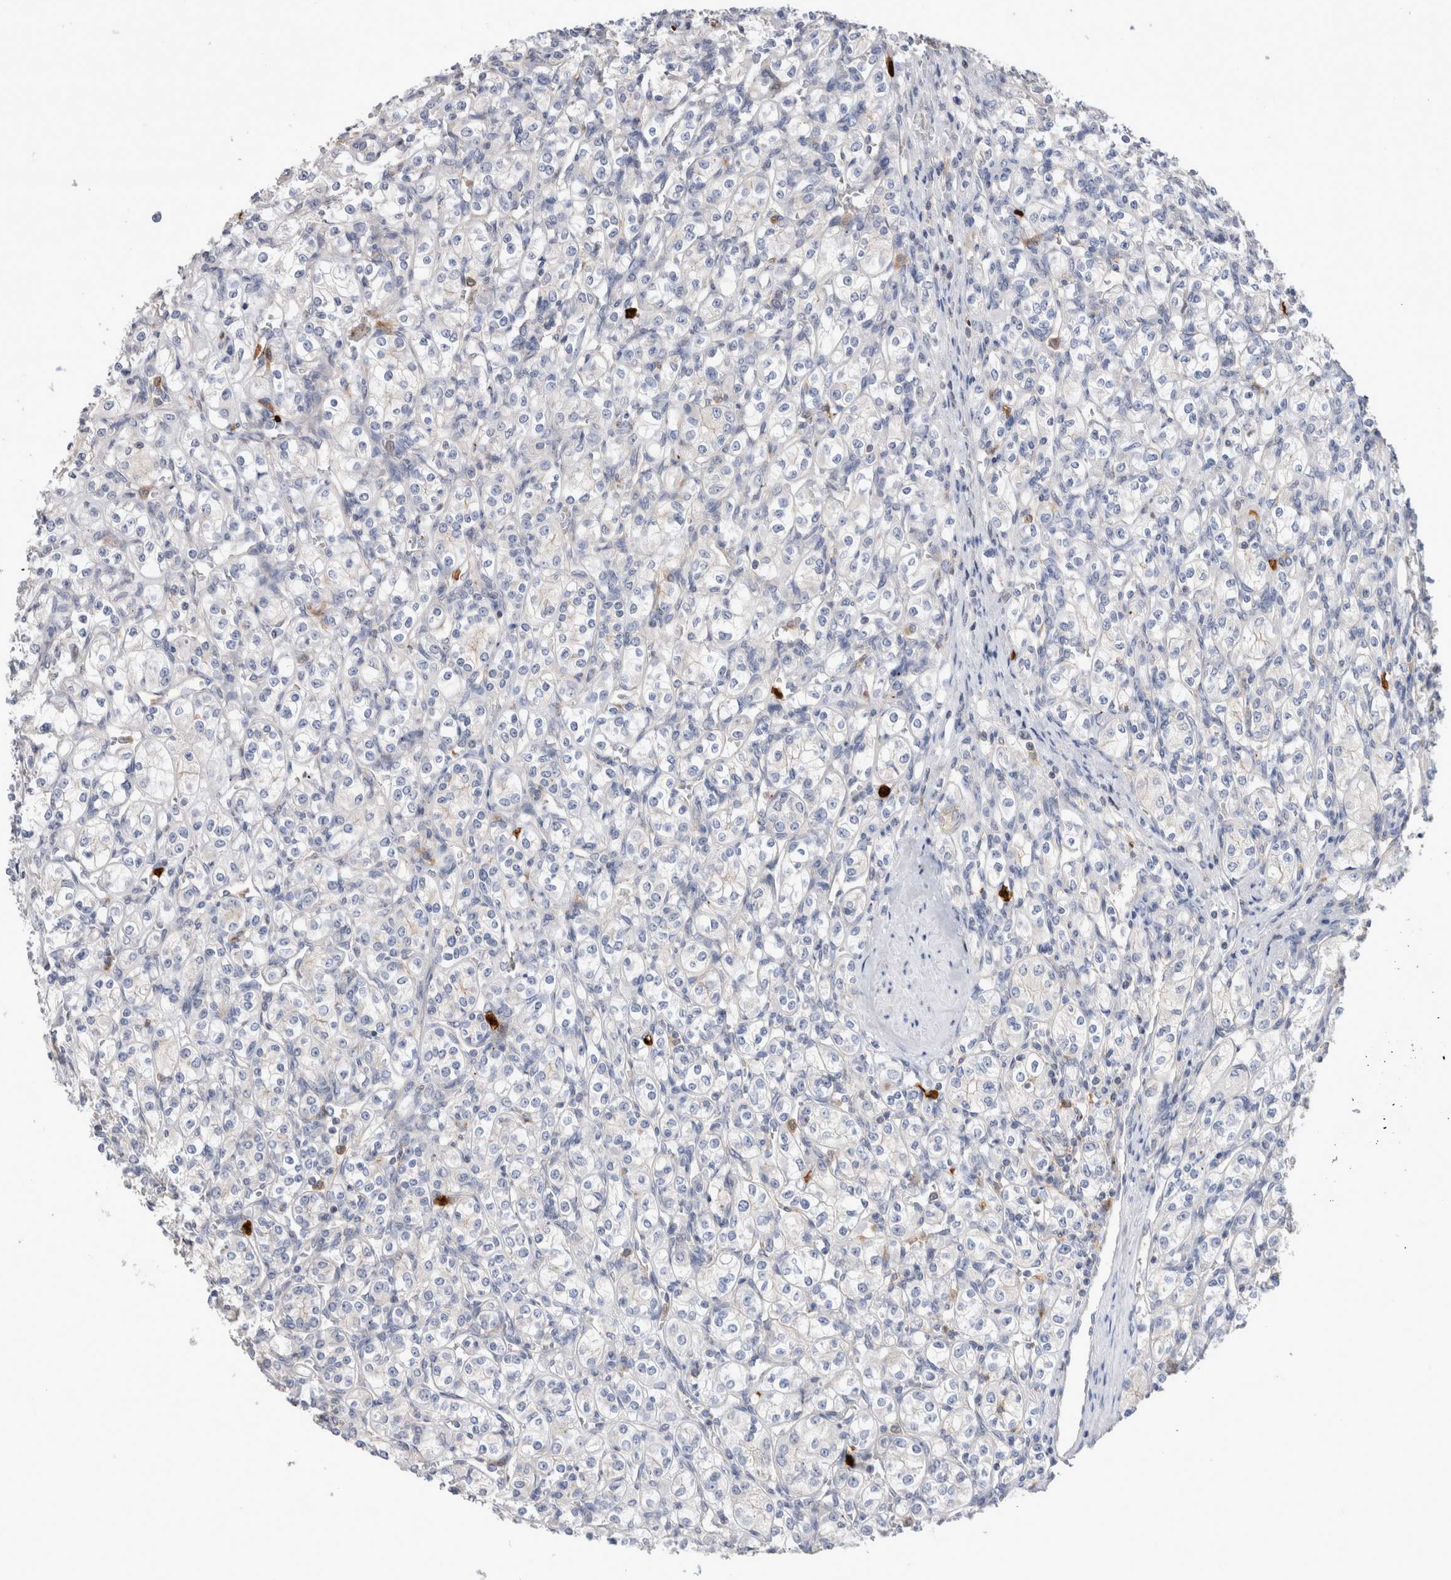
{"staining": {"intensity": "negative", "quantity": "none", "location": "none"}, "tissue": "renal cancer", "cell_type": "Tumor cells", "image_type": "cancer", "snomed": [{"axis": "morphology", "description": "Adenocarcinoma, NOS"}, {"axis": "topography", "description": "Kidney"}], "caption": "DAB immunohistochemical staining of renal cancer (adenocarcinoma) displays no significant positivity in tumor cells.", "gene": "NXT2", "patient": {"sex": "male", "age": 77}}